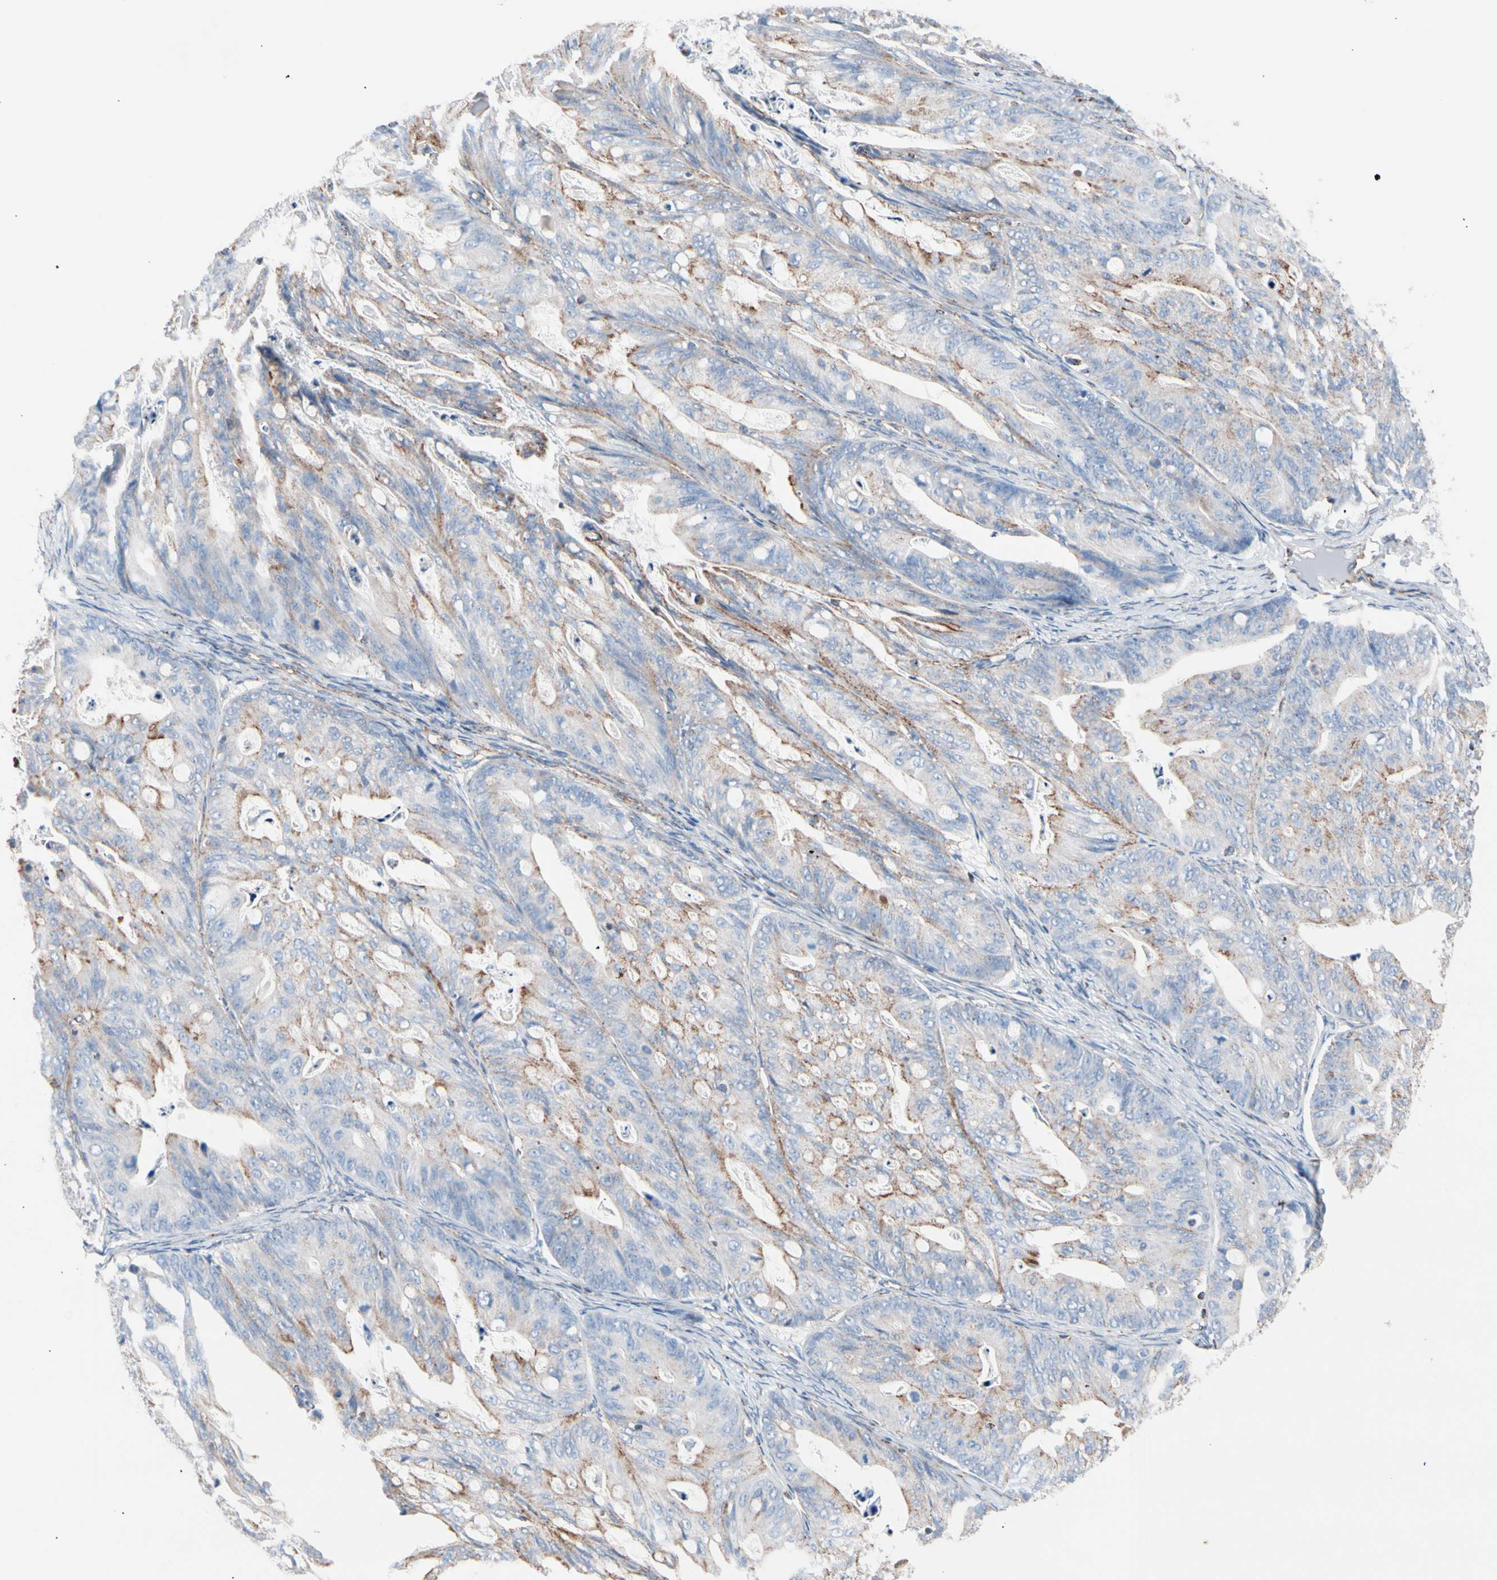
{"staining": {"intensity": "moderate", "quantity": "25%-75%", "location": "cytoplasmic/membranous"}, "tissue": "ovarian cancer", "cell_type": "Tumor cells", "image_type": "cancer", "snomed": [{"axis": "morphology", "description": "Cystadenocarcinoma, mucinous, NOS"}, {"axis": "topography", "description": "Ovary"}], "caption": "Protein analysis of mucinous cystadenocarcinoma (ovarian) tissue demonstrates moderate cytoplasmic/membranous staining in about 25%-75% of tumor cells.", "gene": "HK1", "patient": {"sex": "female", "age": 37}}